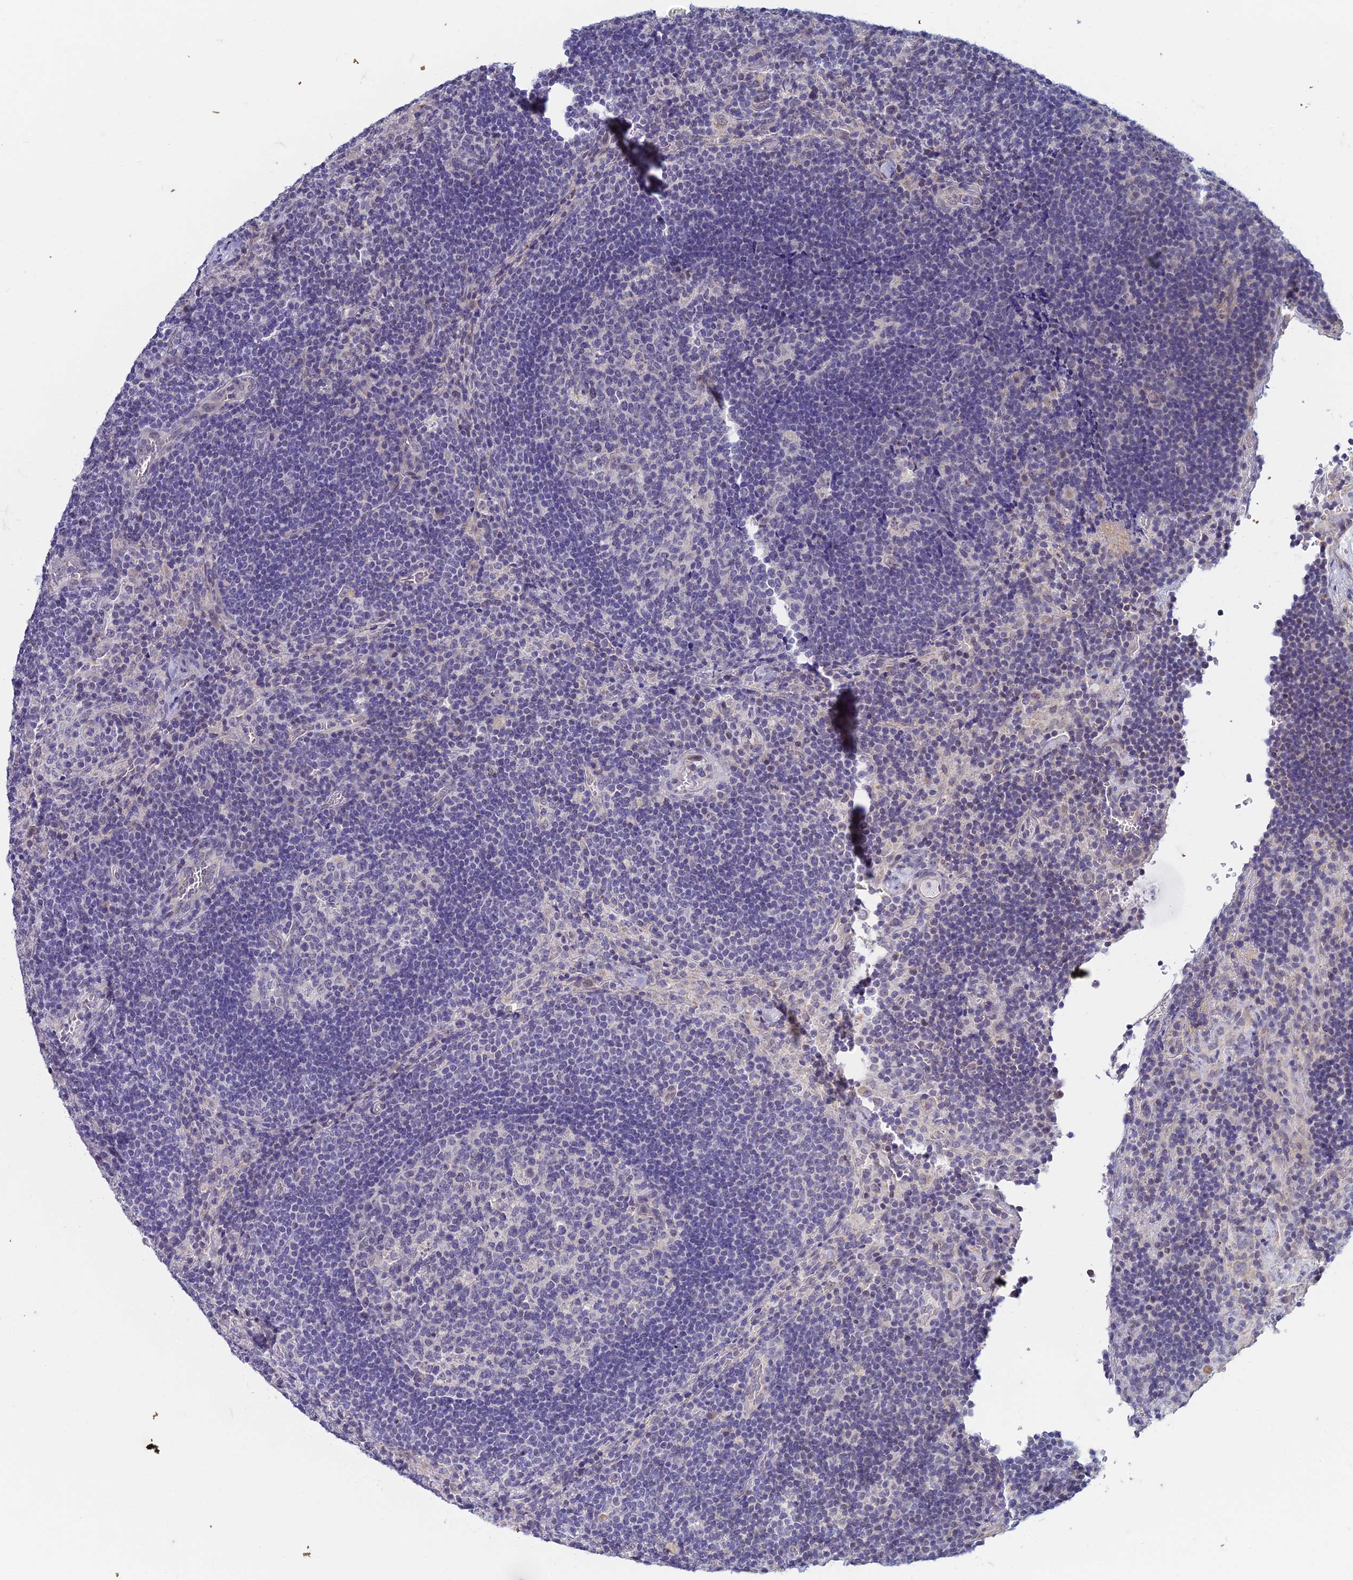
{"staining": {"intensity": "negative", "quantity": "none", "location": "none"}, "tissue": "lymph node", "cell_type": "Germinal center cells", "image_type": "normal", "snomed": [{"axis": "morphology", "description": "Normal tissue, NOS"}, {"axis": "topography", "description": "Lymph node"}], "caption": "The image displays no staining of germinal center cells in unremarkable lymph node.", "gene": "EEF2KMT", "patient": {"sex": "male", "age": 58}}